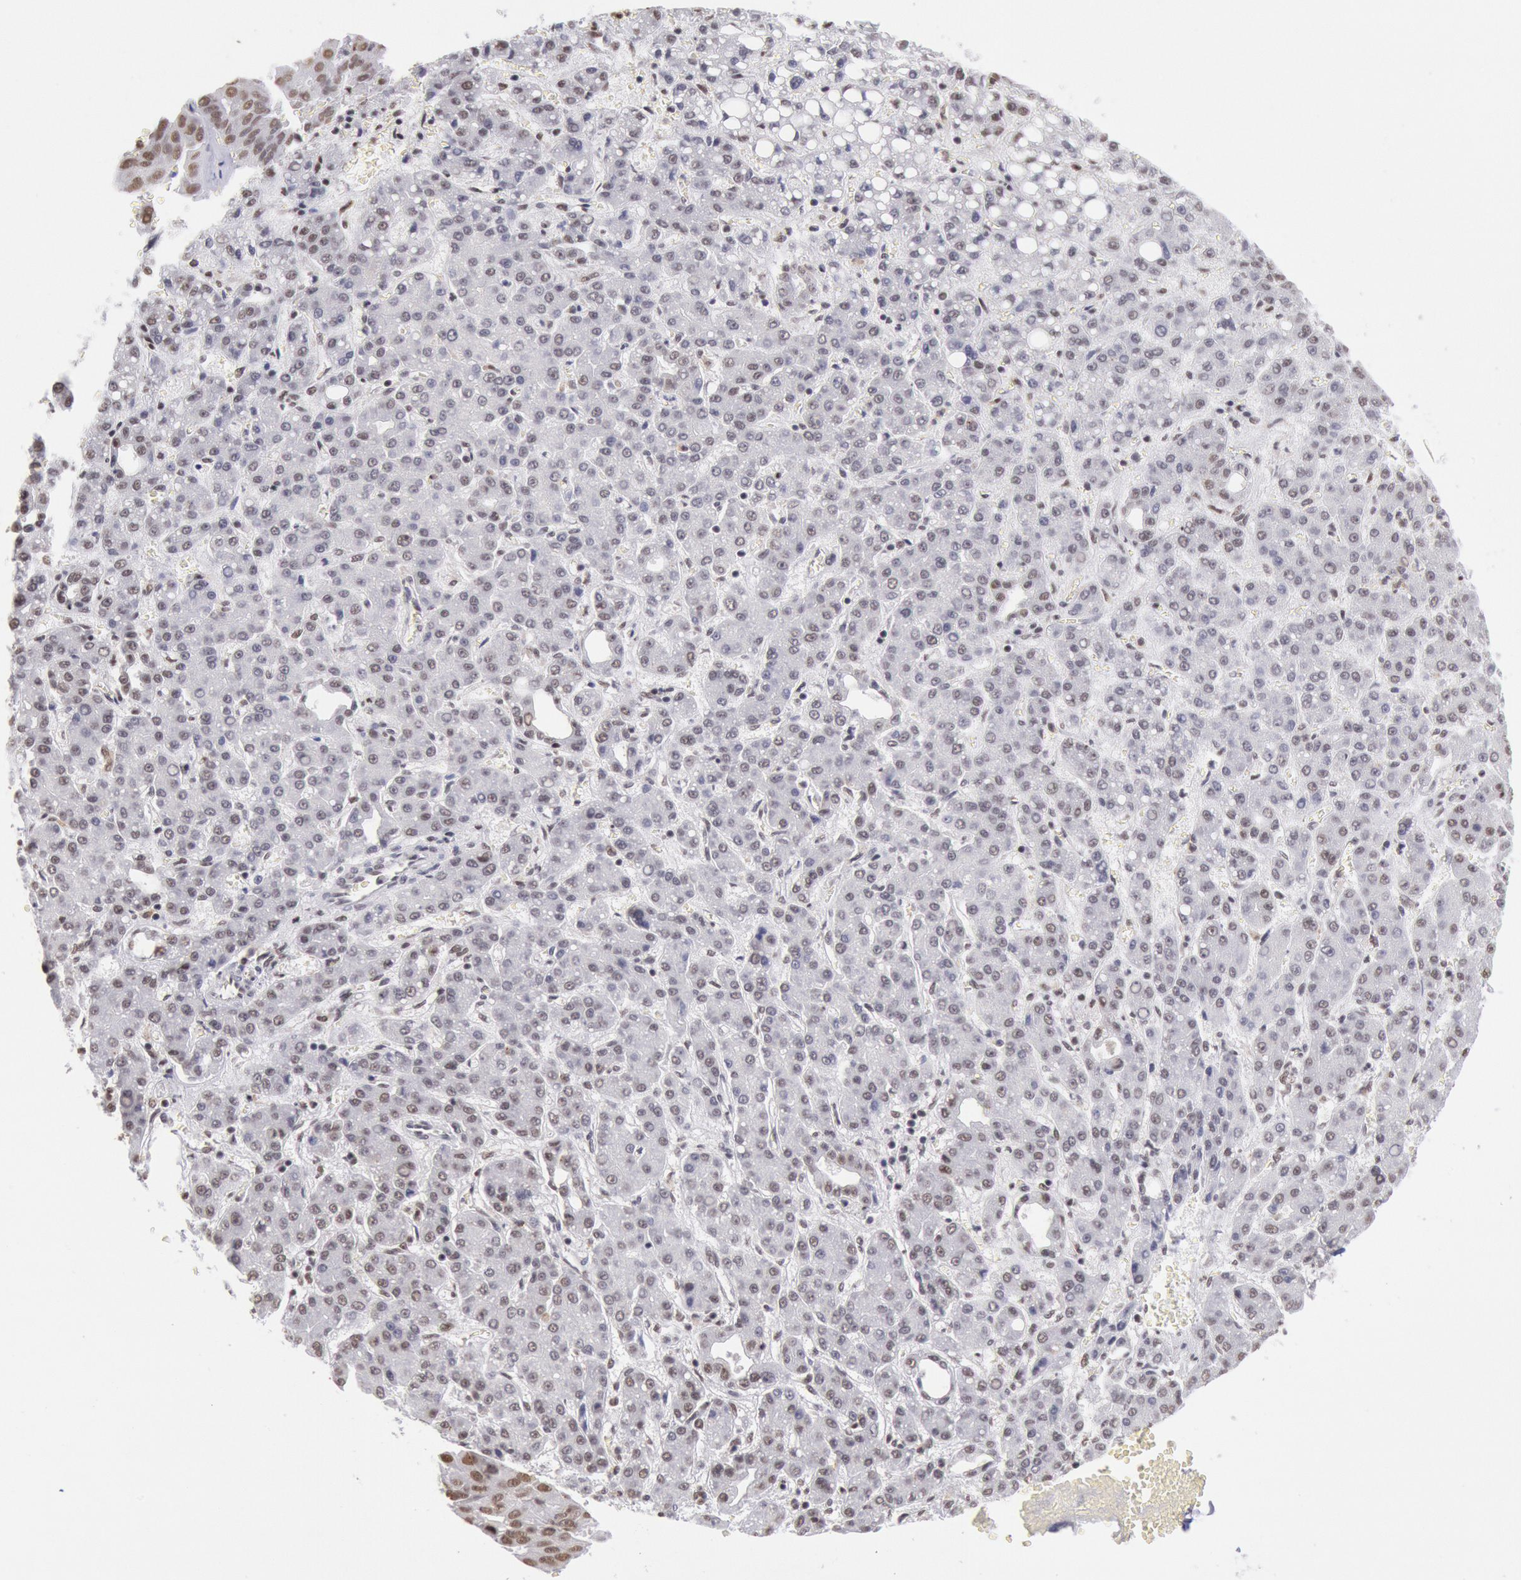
{"staining": {"intensity": "weak", "quantity": "25%-75%", "location": "nuclear"}, "tissue": "liver cancer", "cell_type": "Tumor cells", "image_type": "cancer", "snomed": [{"axis": "morphology", "description": "Carcinoma, Hepatocellular, NOS"}, {"axis": "topography", "description": "Liver"}], "caption": "DAB (3,3'-diaminobenzidine) immunohistochemical staining of liver cancer (hepatocellular carcinoma) exhibits weak nuclear protein staining in approximately 25%-75% of tumor cells.", "gene": "SNRPD3", "patient": {"sex": "male", "age": 69}}